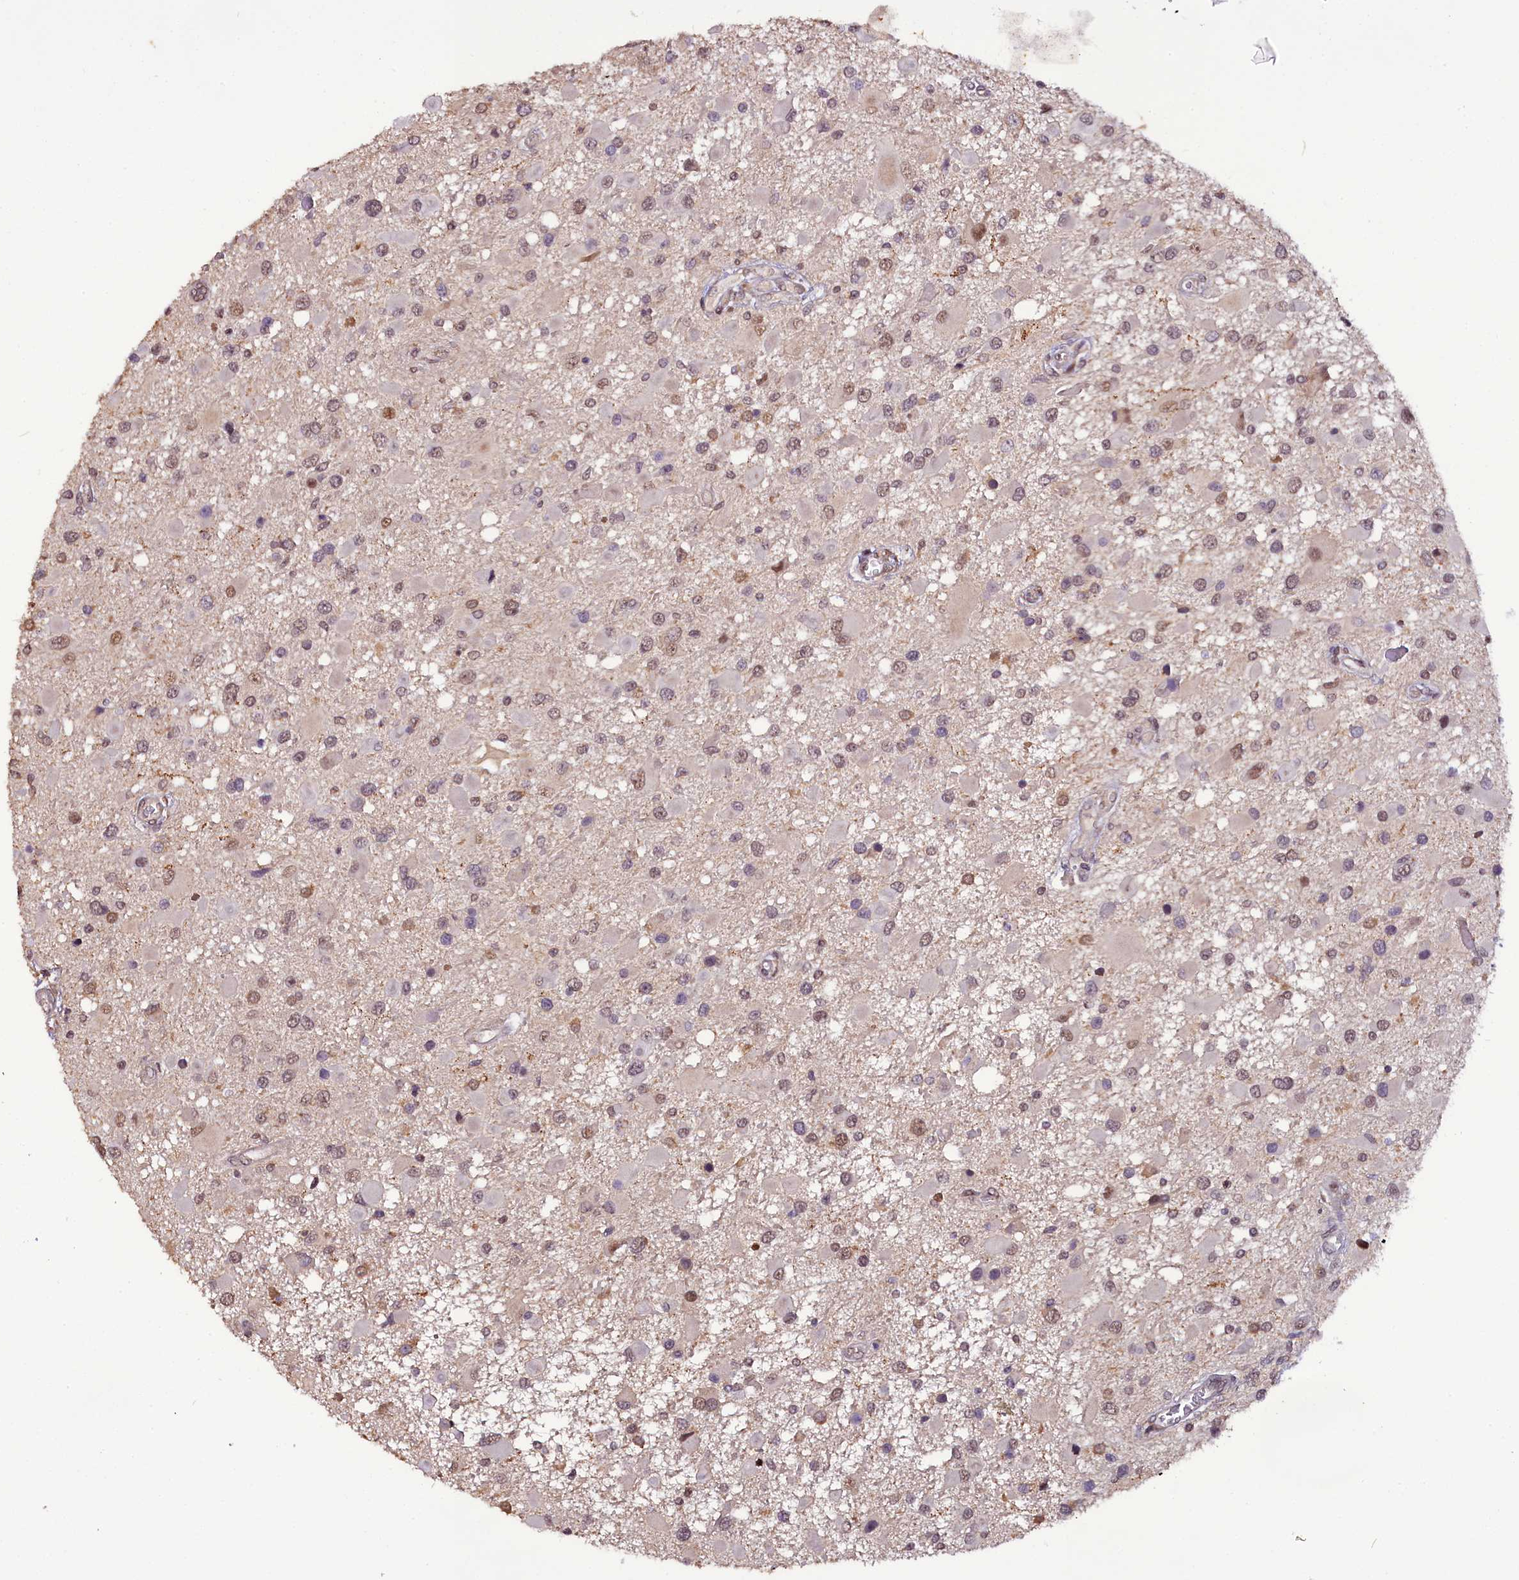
{"staining": {"intensity": "weak", "quantity": ">75%", "location": "nuclear"}, "tissue": "glioma", "cell_type": "Tumor cells", "image_type": "cancer", "snomed": [{"axis": "morphology", "description": "Glioma, malignant, High grade"}, {"axis": "topography", "description": "Brain"}], "caption": "Immunohistochemistry (IHC) photomicrograph of glioma stained for a protein (brown), which shows low levels of weak nuclear staining in approximately >75% of tumor cells.", "gene": "RPUSD2", "patient": {"sex": "male", "age": 53}}